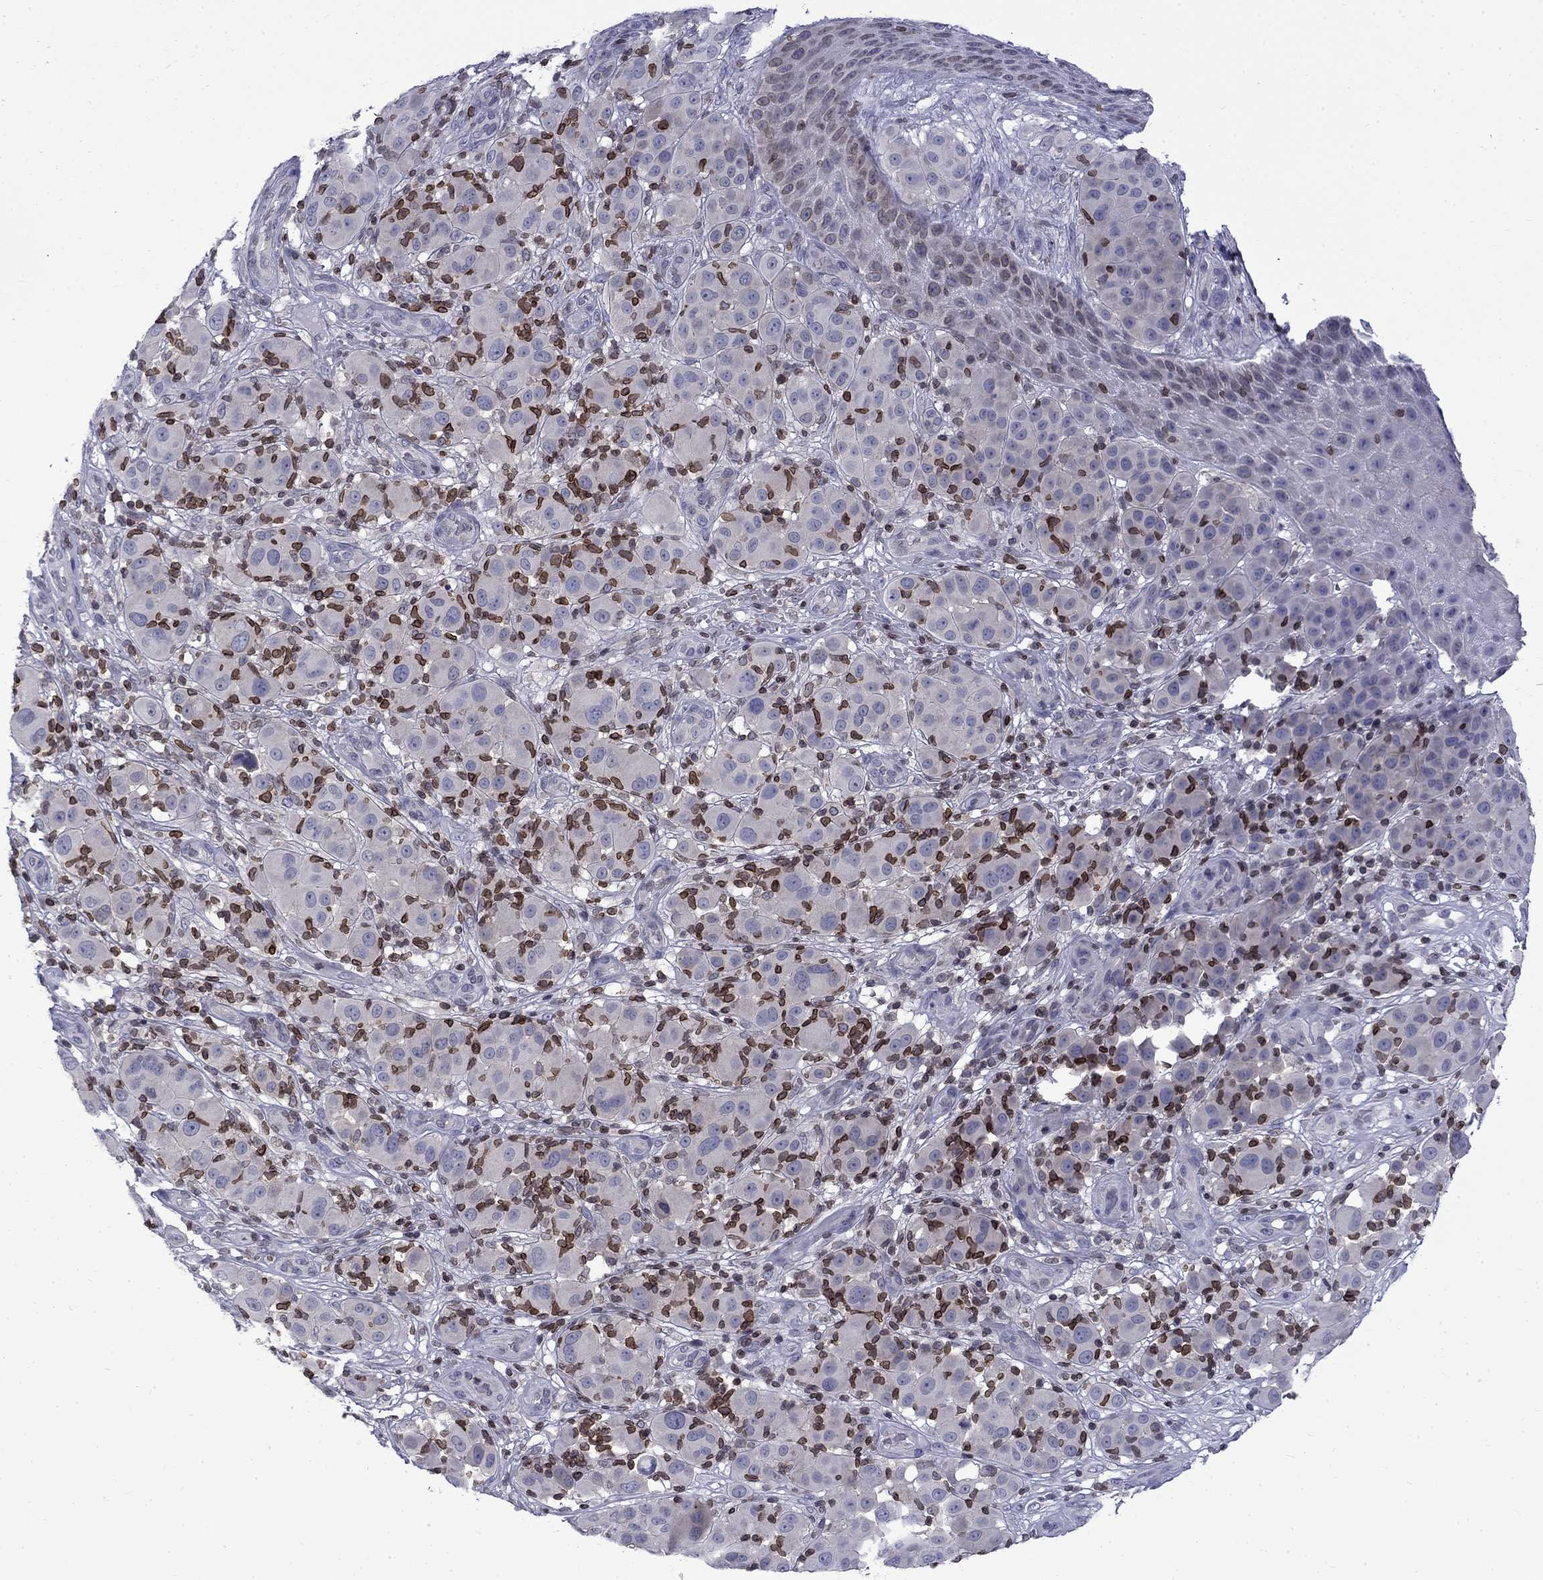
{"staining": {"intensity": "negative", "quantity": "none", "location": "none"}, "tissue": "melanoma", "cell_type": "Tumor cells", "image_type": "cancer", "snomed": [{"axis": "morphology", "description": "Malignant melanoma, NOS"}, {"axis": "topography", "description": "Skin"}], "caption": "High magnification brightfield microscopy of malignant melanoma stained with DAB (brown) and counterstained with hematoxylin (blue): tumor cells show no significant staining.", "gene": "SLA", "patient": {"sex": "female", "age": 87}}